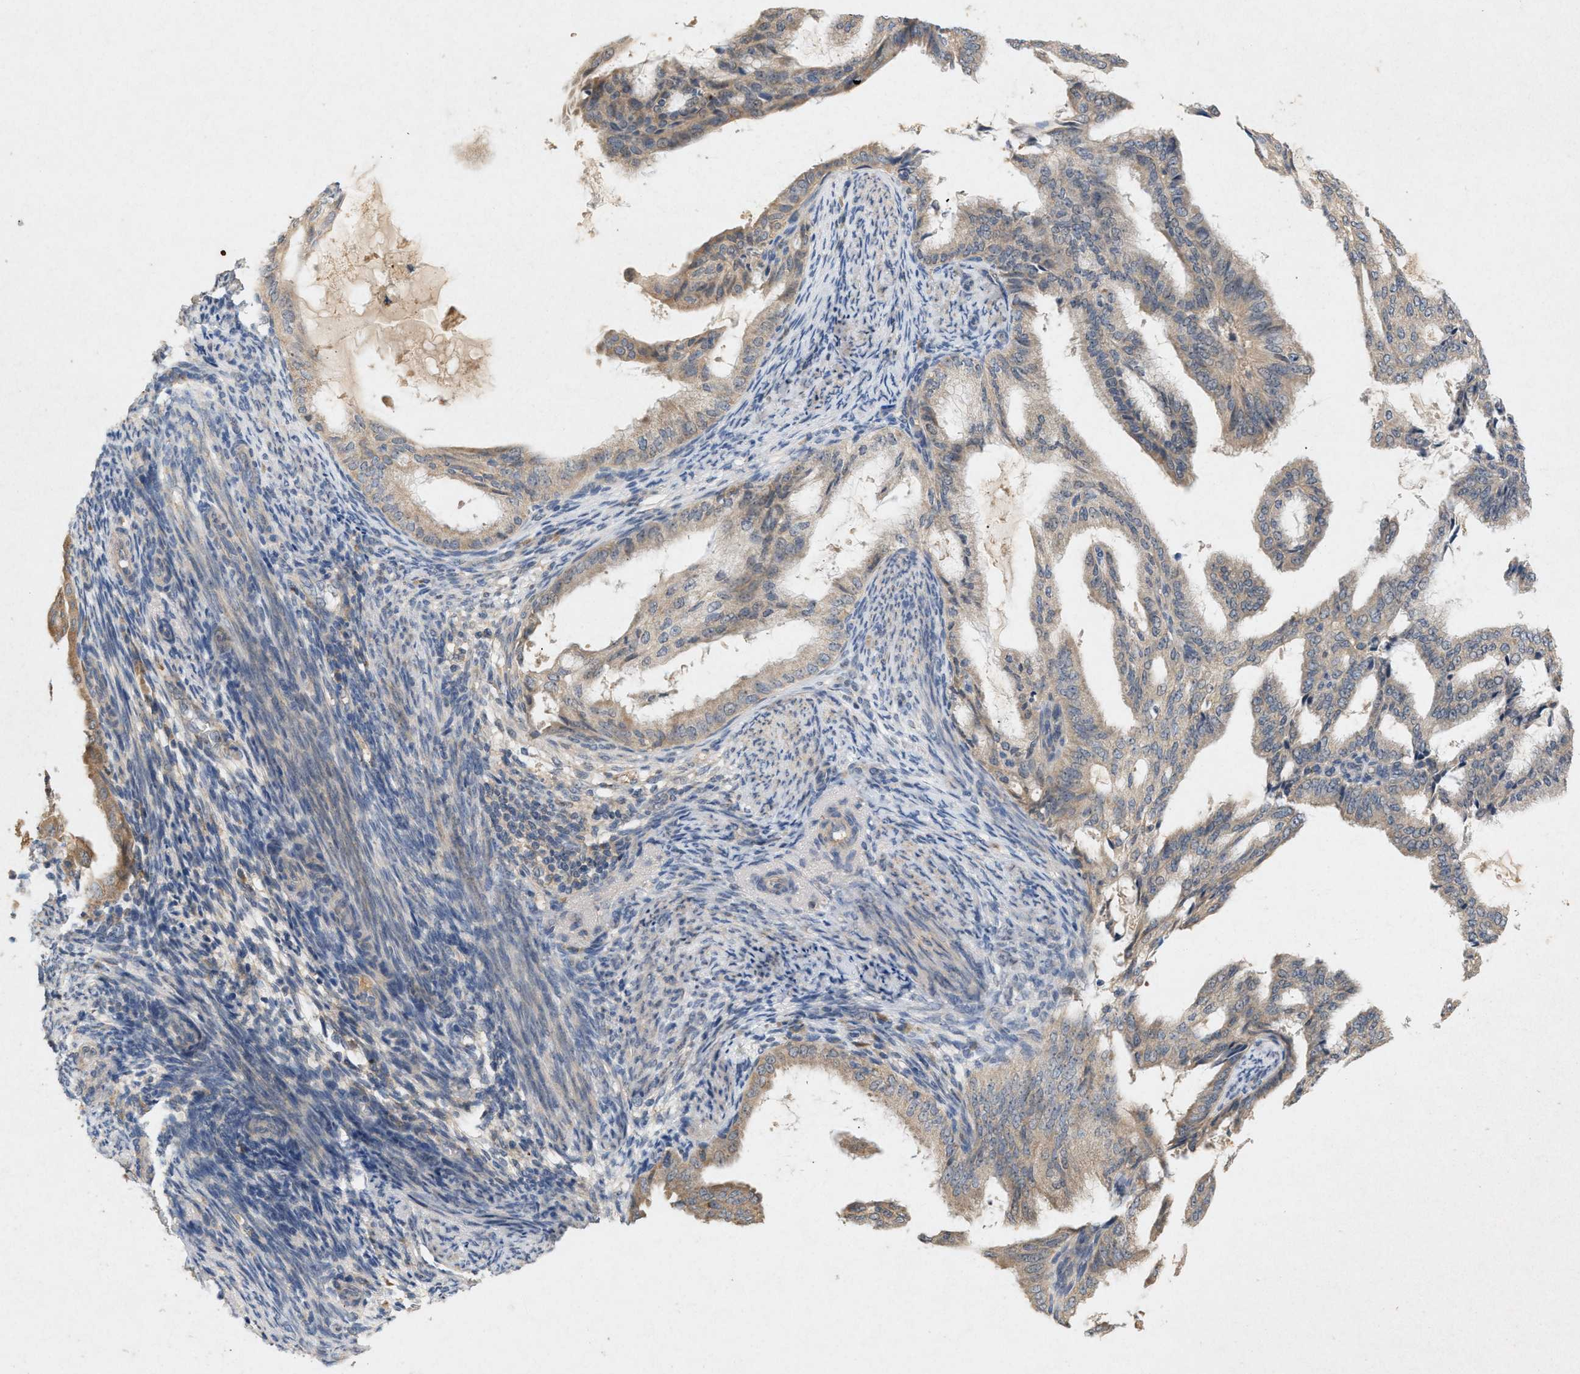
{"staining": {"intensity": "weak", "quantity": "25%-75%", "location": "cytoplasmic/membranous"}, "tissue": "endometrial cancer", "cell_type": "Tumor cells", "image_type": "cancer", "snomed": [{"axis": "morphology", "description": "Adenocarcinoma, NOS"}, {"axis": "topography", "description": "Endometrium"}], "caption": "Weak cytoplasmic/membranous staining is appreciated in approximately 25%-75% of tumor cells in endometrial adenocarcinoma.", "gene": "DCAF7", "patient": {"sex": "female", "age": 58}}